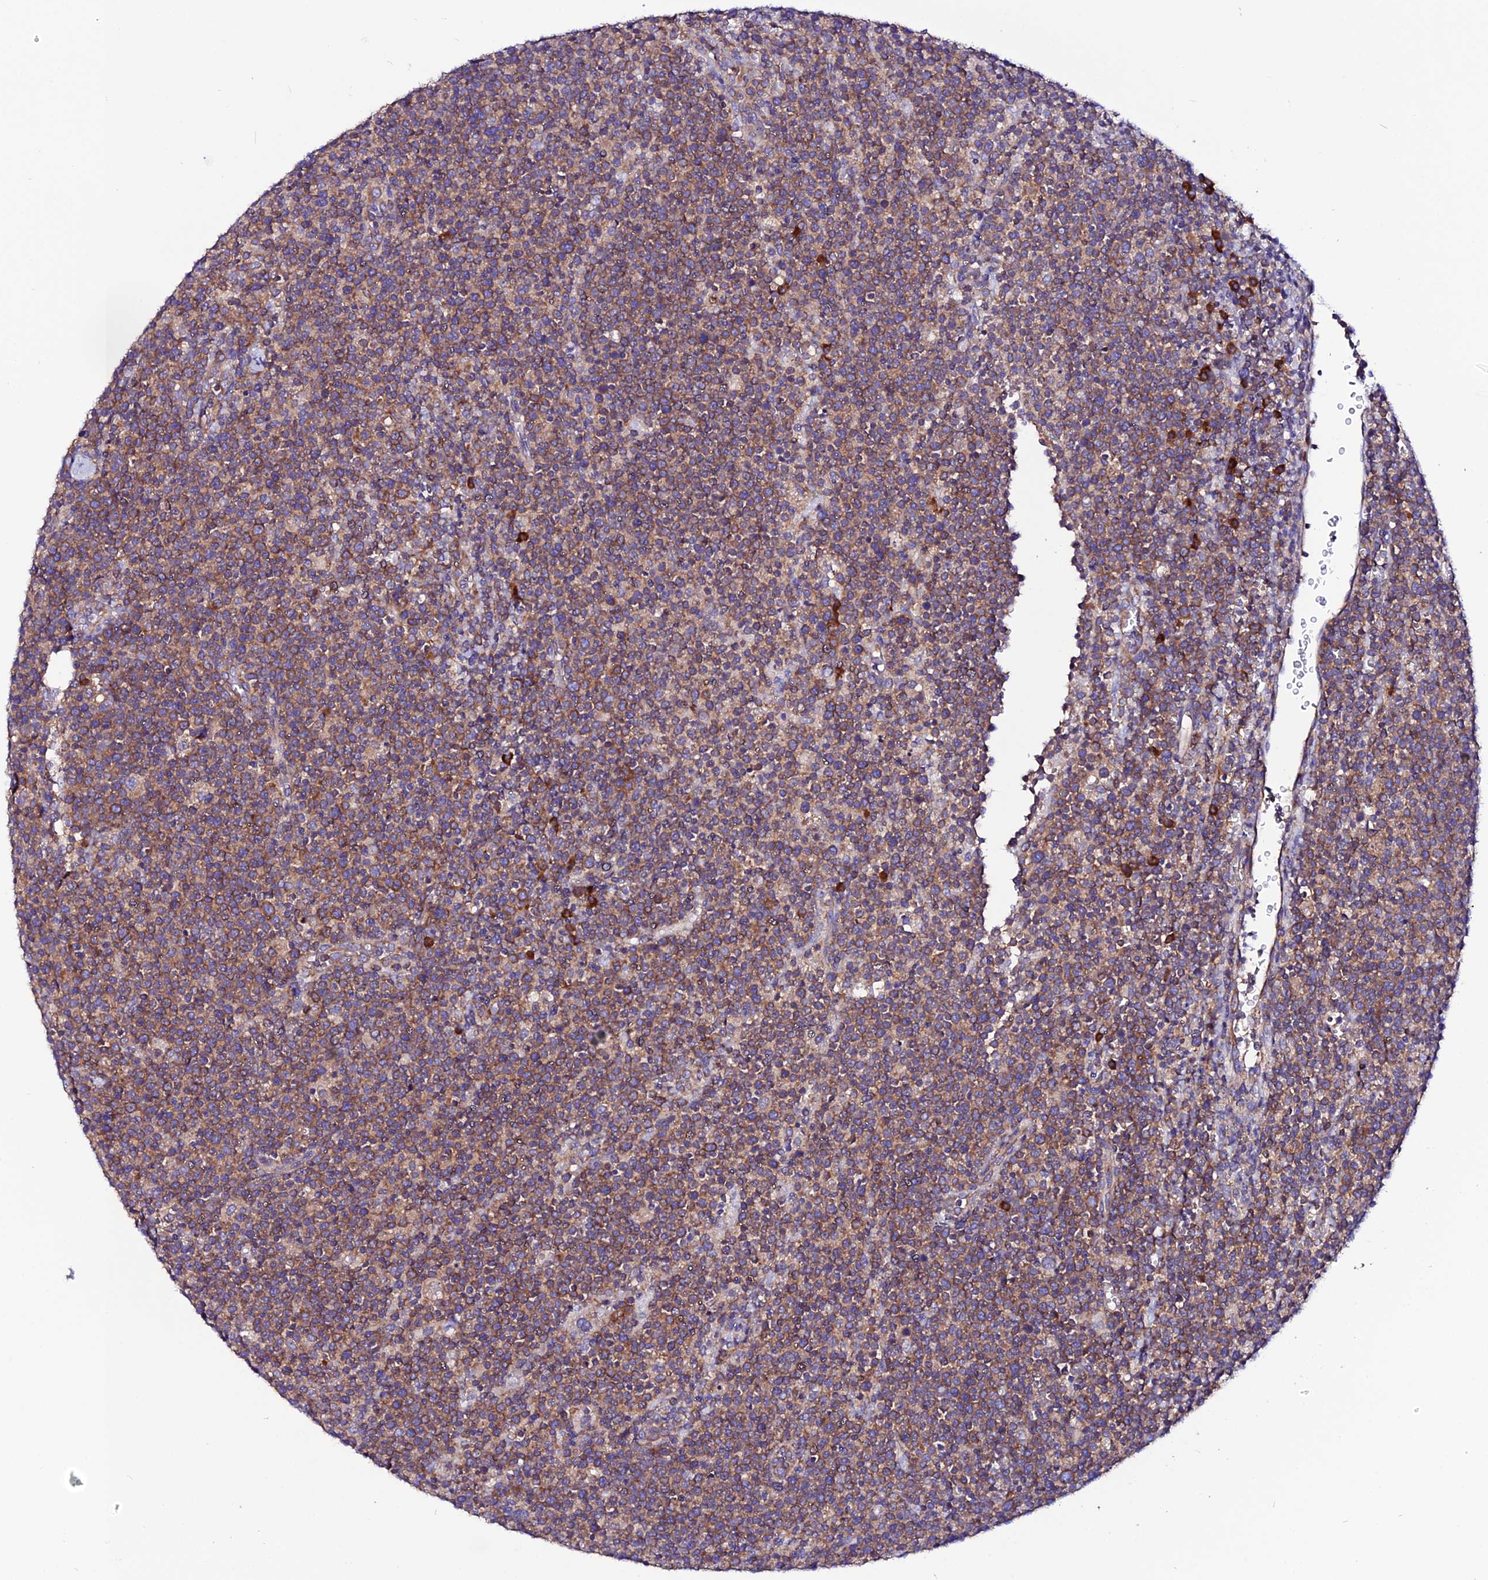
{"staining": {"intensity": "moderate", "quantity": ">75%", "location": "cytoplasmic/membranous"}, "tissue": "lymphoma", "cell_type": "Tumor cells", "image_type": "cancer", "snomed": [{"axis": "morphology", "description": "Malignant lymphoma, non-Hodgkin's type, High grade"}, {"axis": "topography", "description": "Lymph node"}], "caption": "Human lymphoma stained with a protein marker demonstrates moderate staining in tumor cells.", "gene": "EEF1G", "patient": {"sex": "male", "age": 61}}